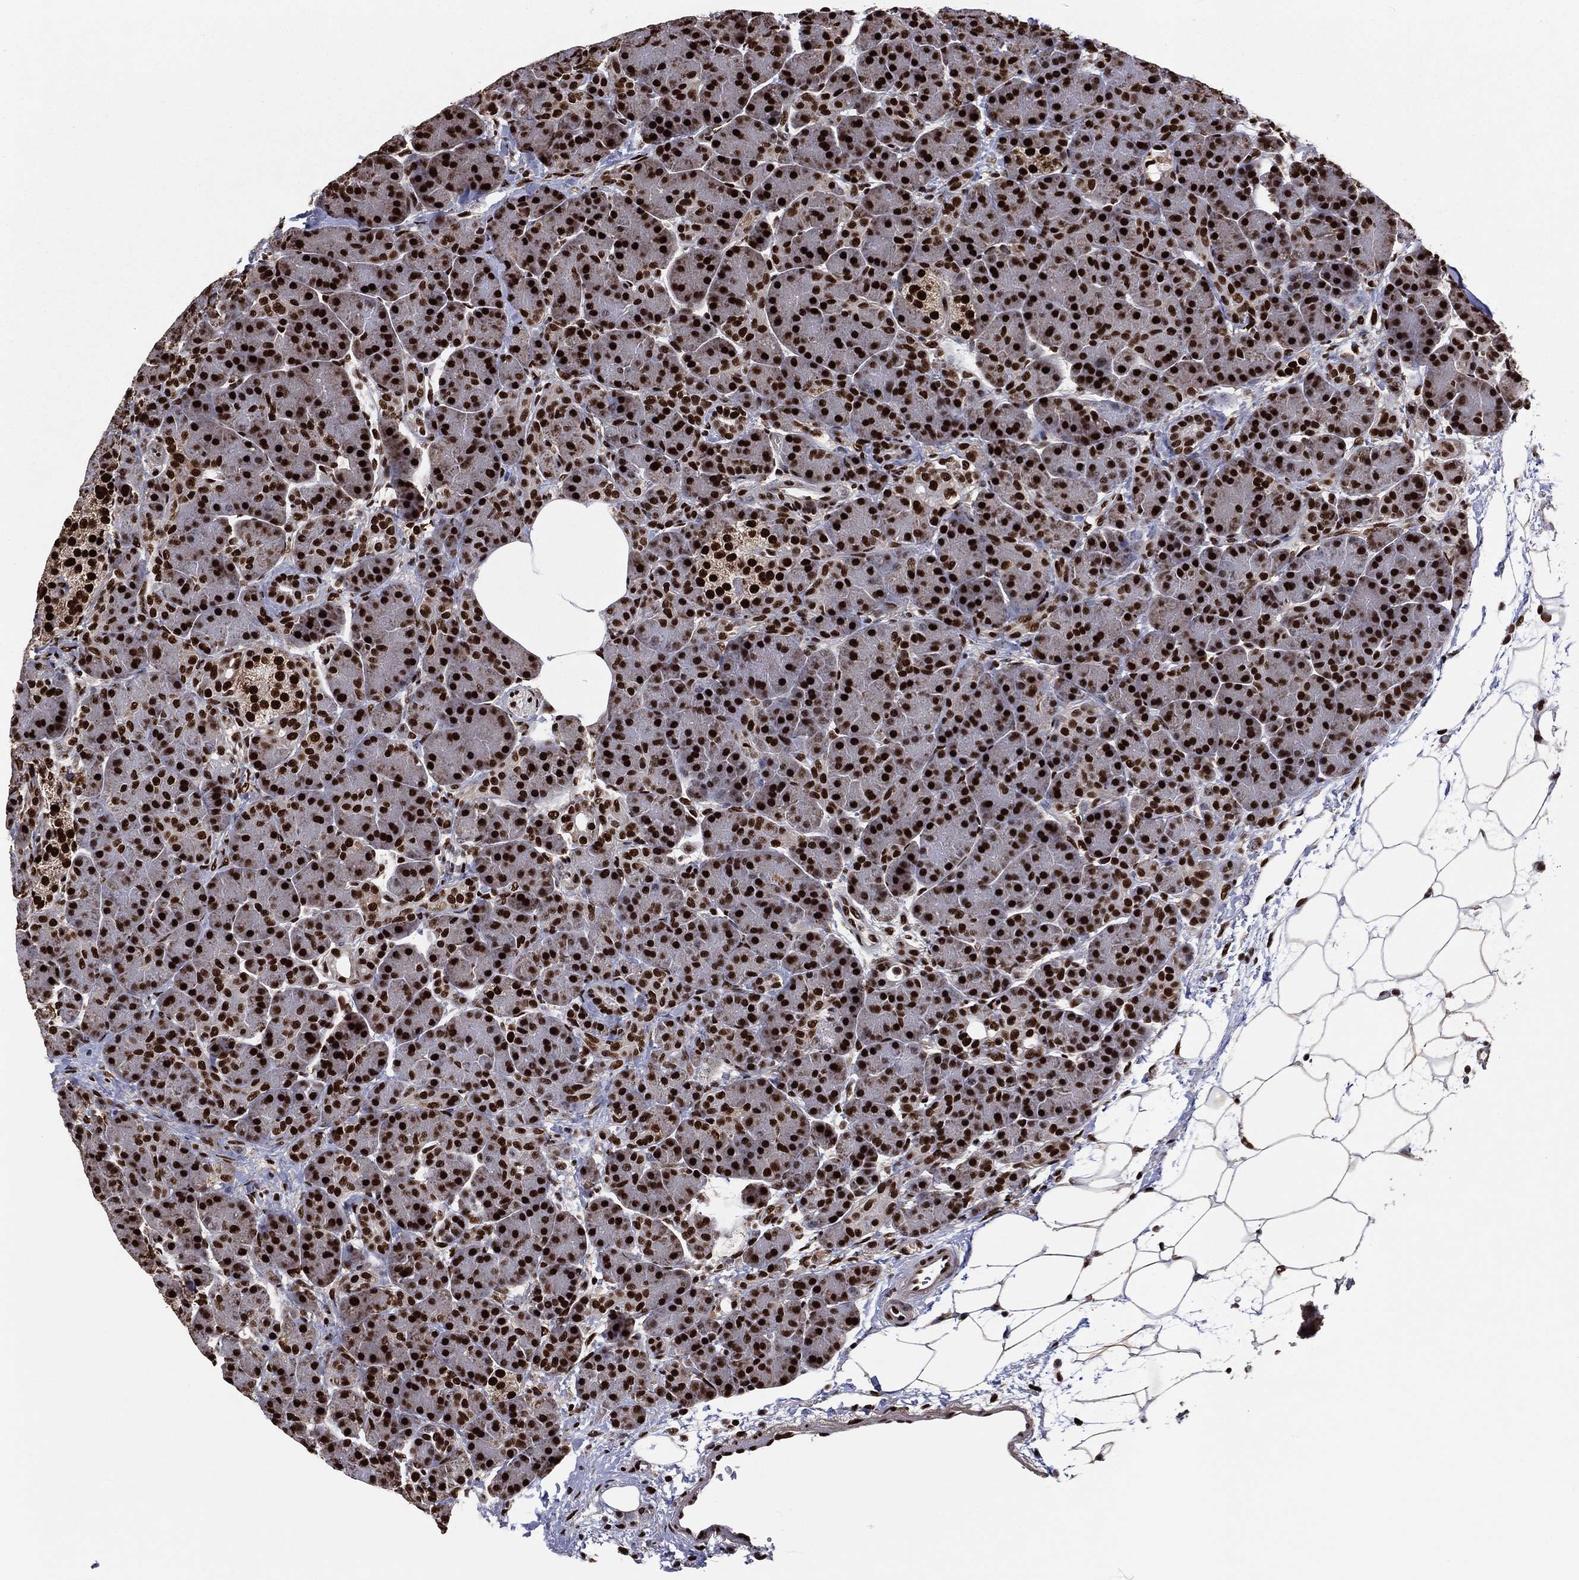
{"staining": {"intensity": "strong", "quantity": ">75%", "location": "nuclear"}, "tissue": "pancreas", "cell_type": "Exocrine glandular cells", "image_type": "normal", "snomed": [{"axis": "morphology", "description": "Normal tissue, NOS"}, {"axis": "topography", "description": "Pancreas"}], "caption": "Immunohistochemistry (DAB) staining of normal human pancreas exhibits strong nuclear protein expression in approximately >75% of exocrine glandular cells.", "gene": "TP53BP1", "patient": {"sex": "female", "age": 63}}